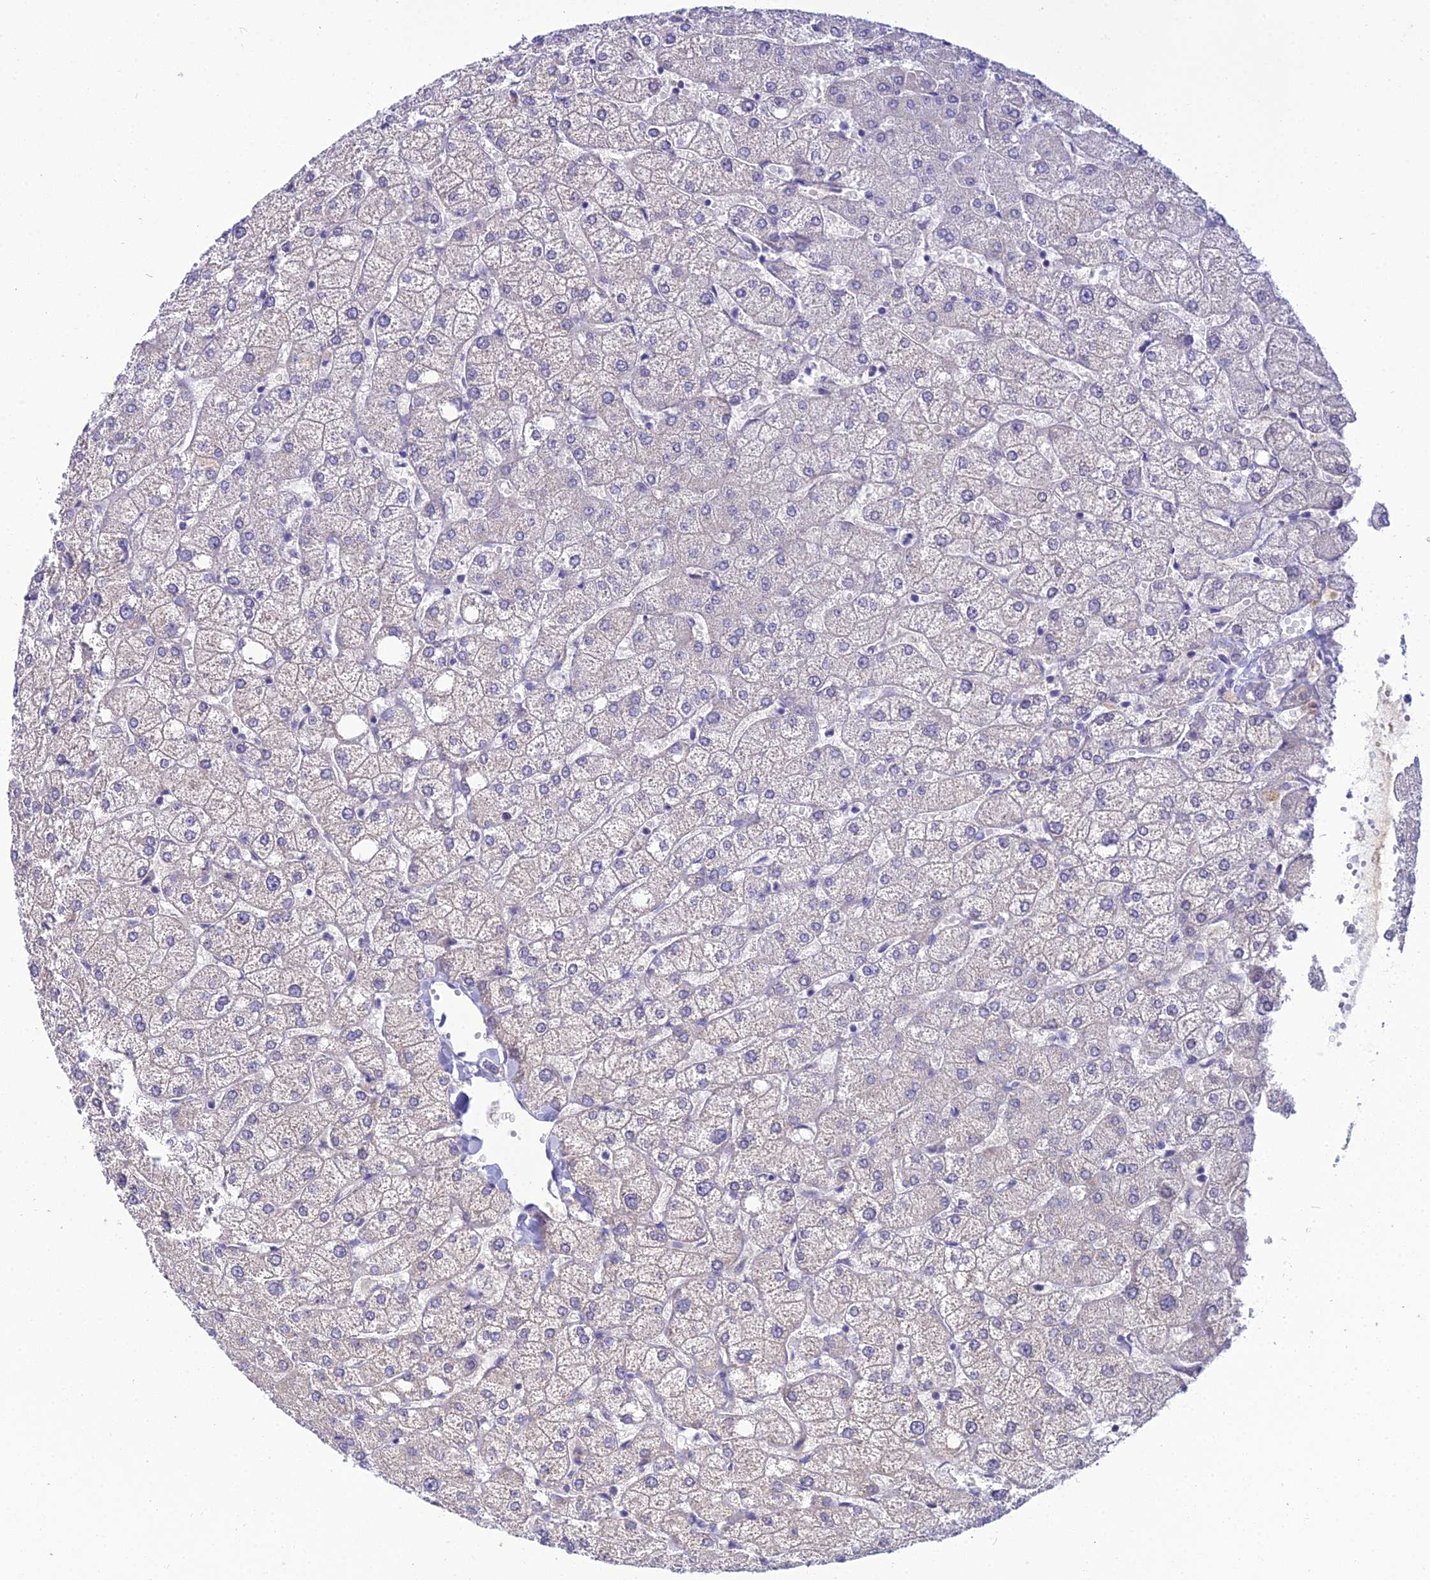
{"staining": {"intensity": "negative", "quantity": "none", "location": "none"}, "tissue": "liver", "cell_type": "Cholangiocytes", "image_type": "normal", "snomed": [{"axis": "morphology", "description": "Normal tissue, NOS"}, {"axis": "topography", "description": "Liver"}], "caption": "Cholangiocytes show no significant positivity in unremarkable liver.", "gene": "ZMIZ1", "patient": {"sex": "female", "age": 54}}